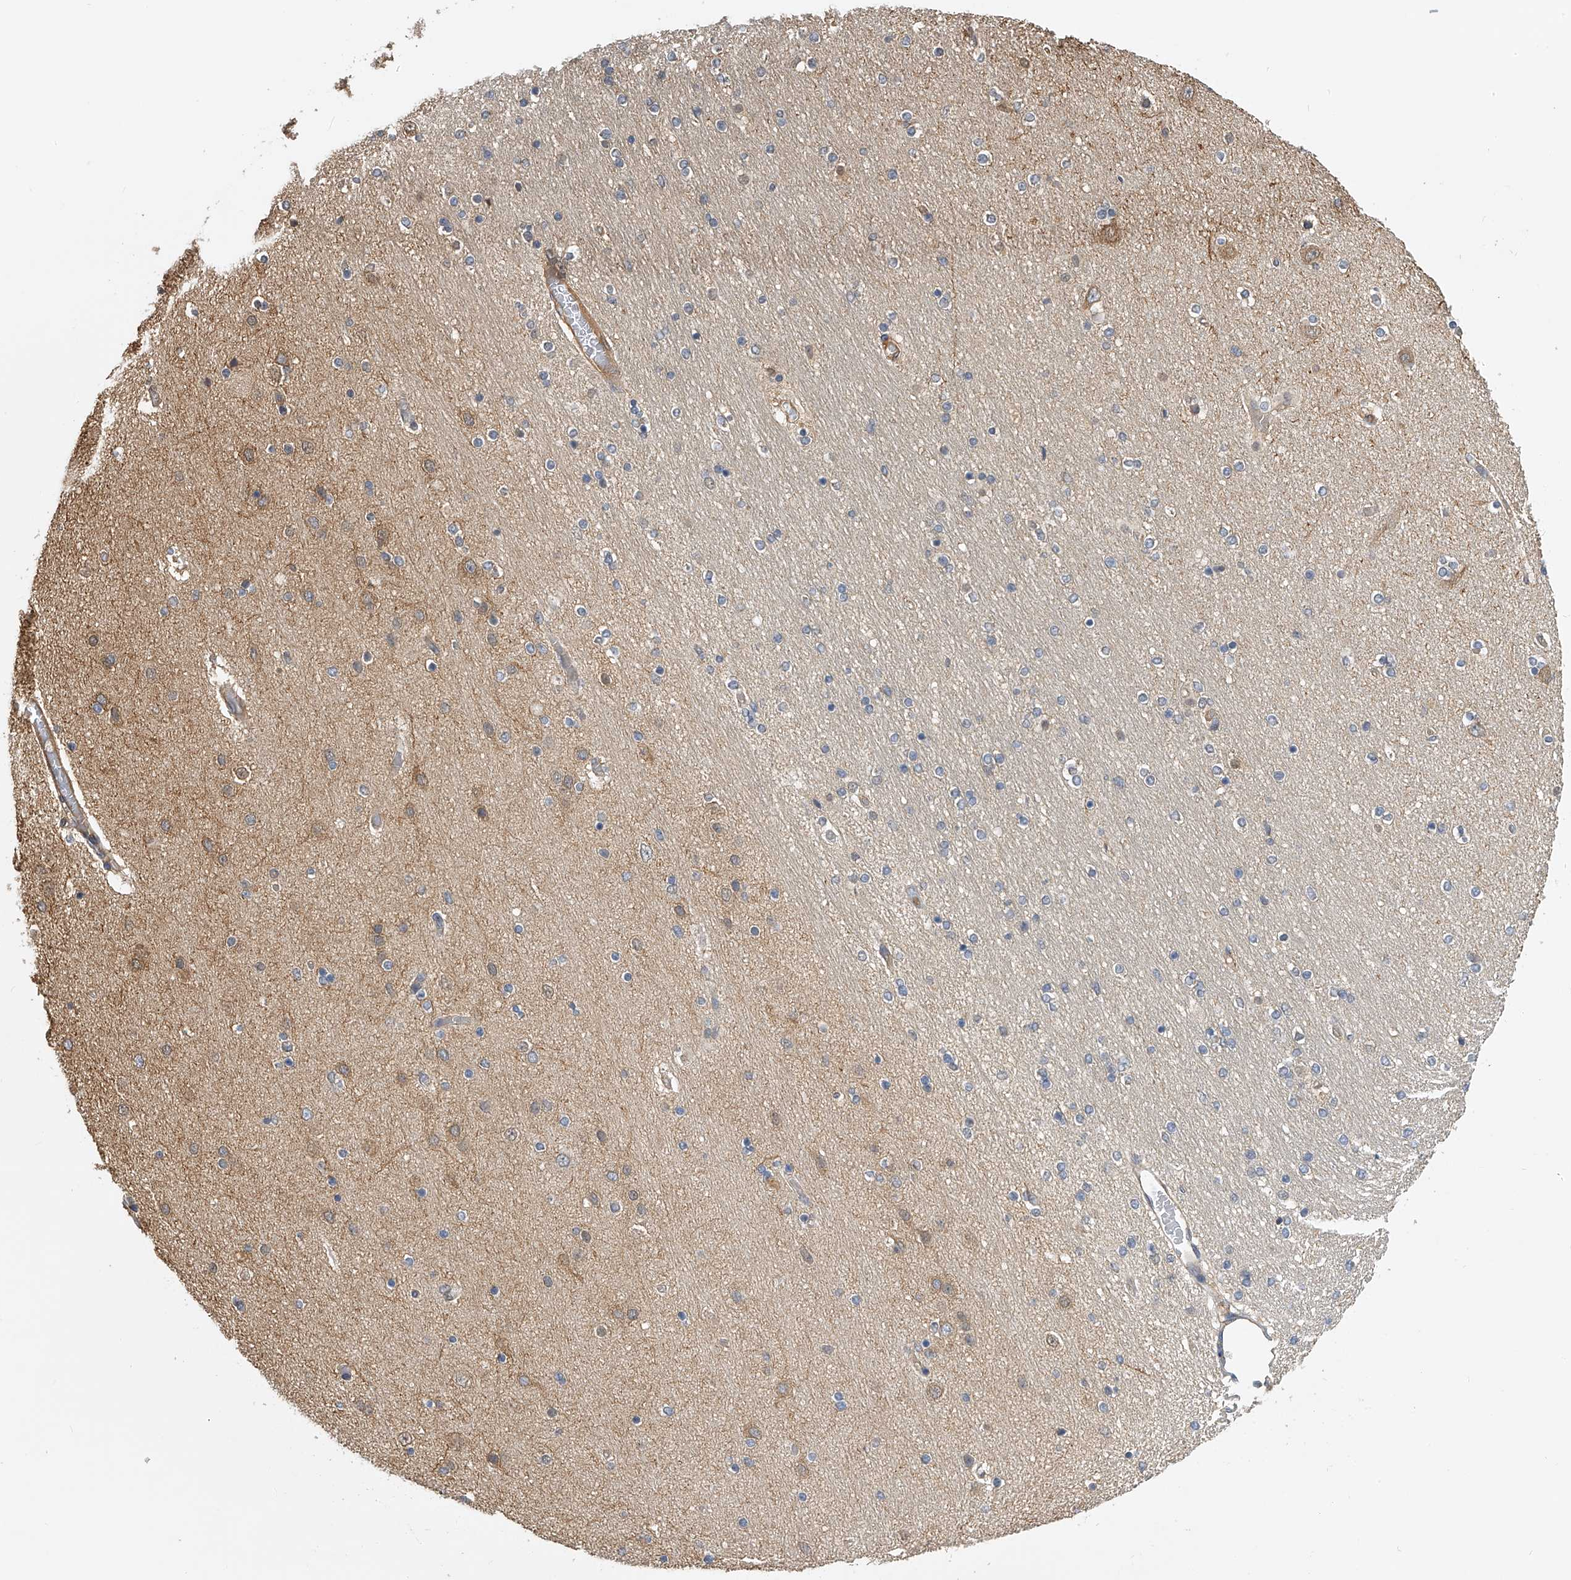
{"staining": {"intensity": "weak", "quantity": "<25%", "location": "cytoplasmic/membranous"}, "tissue": "hippocampus", "cell_type": "Glial cells", "image_type": "normal", "snomed": [{"axis": "morphology", "description": "Normal tissue, NOS"}, {"axis": "topography", "description": "Hippocampus"}], "caption": "High magnification brightfield microscopy of benign hippocampus stained with DAB (3,3'-diaminobenzidine) (brown) and counterstained with hematoxylin (blue): glial cells show no significant positivity. The staining was performed using DAB (3,3'-diaminobenzidine) to visualize the protein expression in brown, while the nuclei were stained in blue with hematoxylin (Magnification: 20x).", "gene": "PTPRA", "patient": {"sex": "female", "age": 54}}